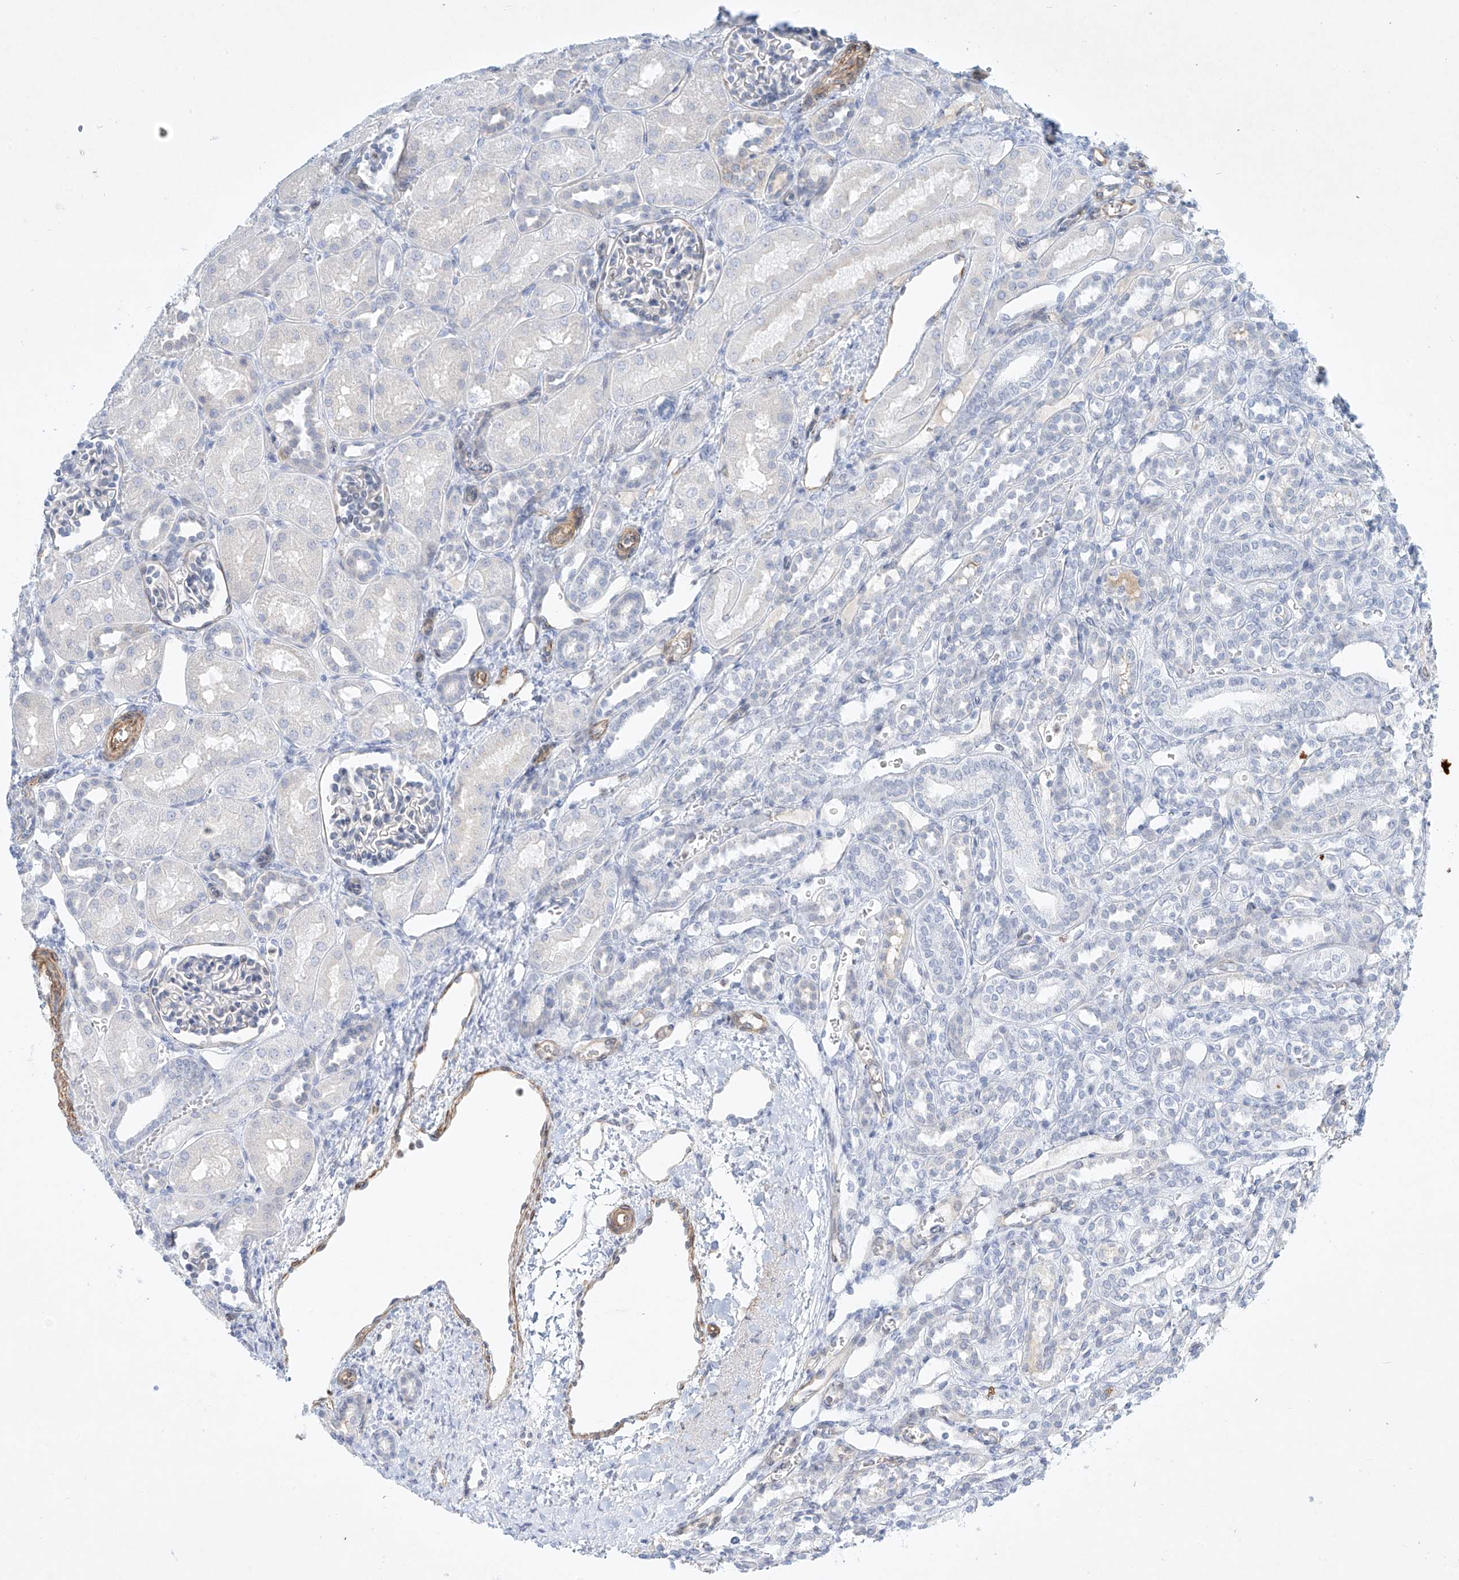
{"staining": {"intensity": "negative", "quantity": "none", "location": "none"}, "tissue": "kidney", "cell_type": "Cells in glomeruli", "image_type": "normal", "snomed": [{"axis": "morphology", "description": "Normal tissue, NOS"}, {"axis": "morphology", "description": "Neoplasm, malignant, NOS"}, {"axis": "topography", "description": "Kidney"}], "caption": "Histopathology image shows no protein staining in cells in glomeruli of normal kidney.", "gene": "REEP2", "patient": {"sex": "female", "age": 1}}